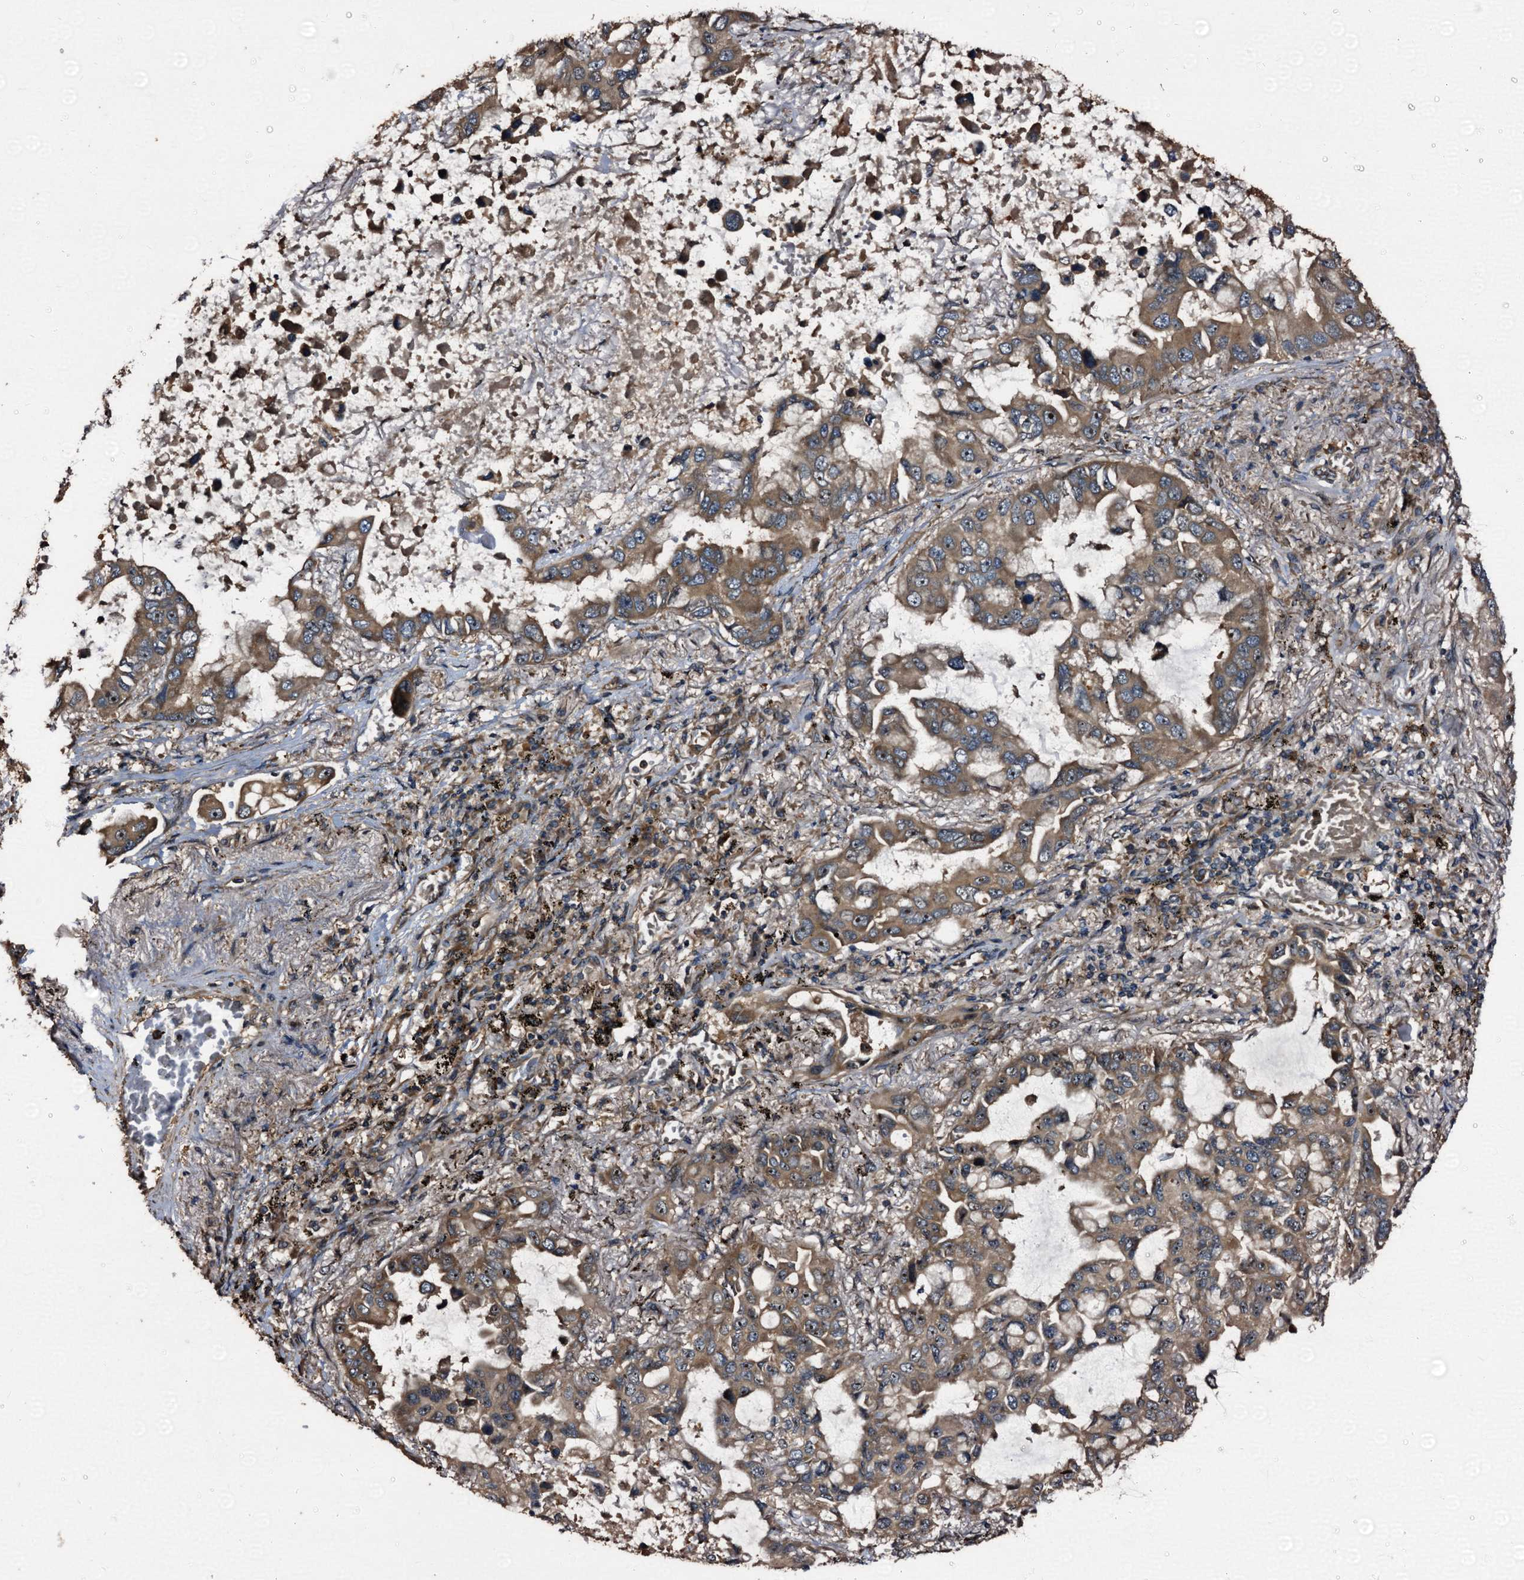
{"staining": {"intensity": "moderate", "quantity": ">75%", "location": "cytoplasmic/membranous"}, "tissue": "lung cancer", "cell_type": "Tumor cells", "image_type": "cancer", "snomed": [{"axis": "morphology", "description": "Adenocarcinoma, NOS"}, {"axis": "topography", "description": "Lung"}], "caption": "High-power microscopy captured an IHC micrograph of lung cancer, revealing moderate cytoplasmic/membranous expression in about >75% of tumor cells.", "gene": "PEX5", "patient": {"sex": "male", "age": 64}}